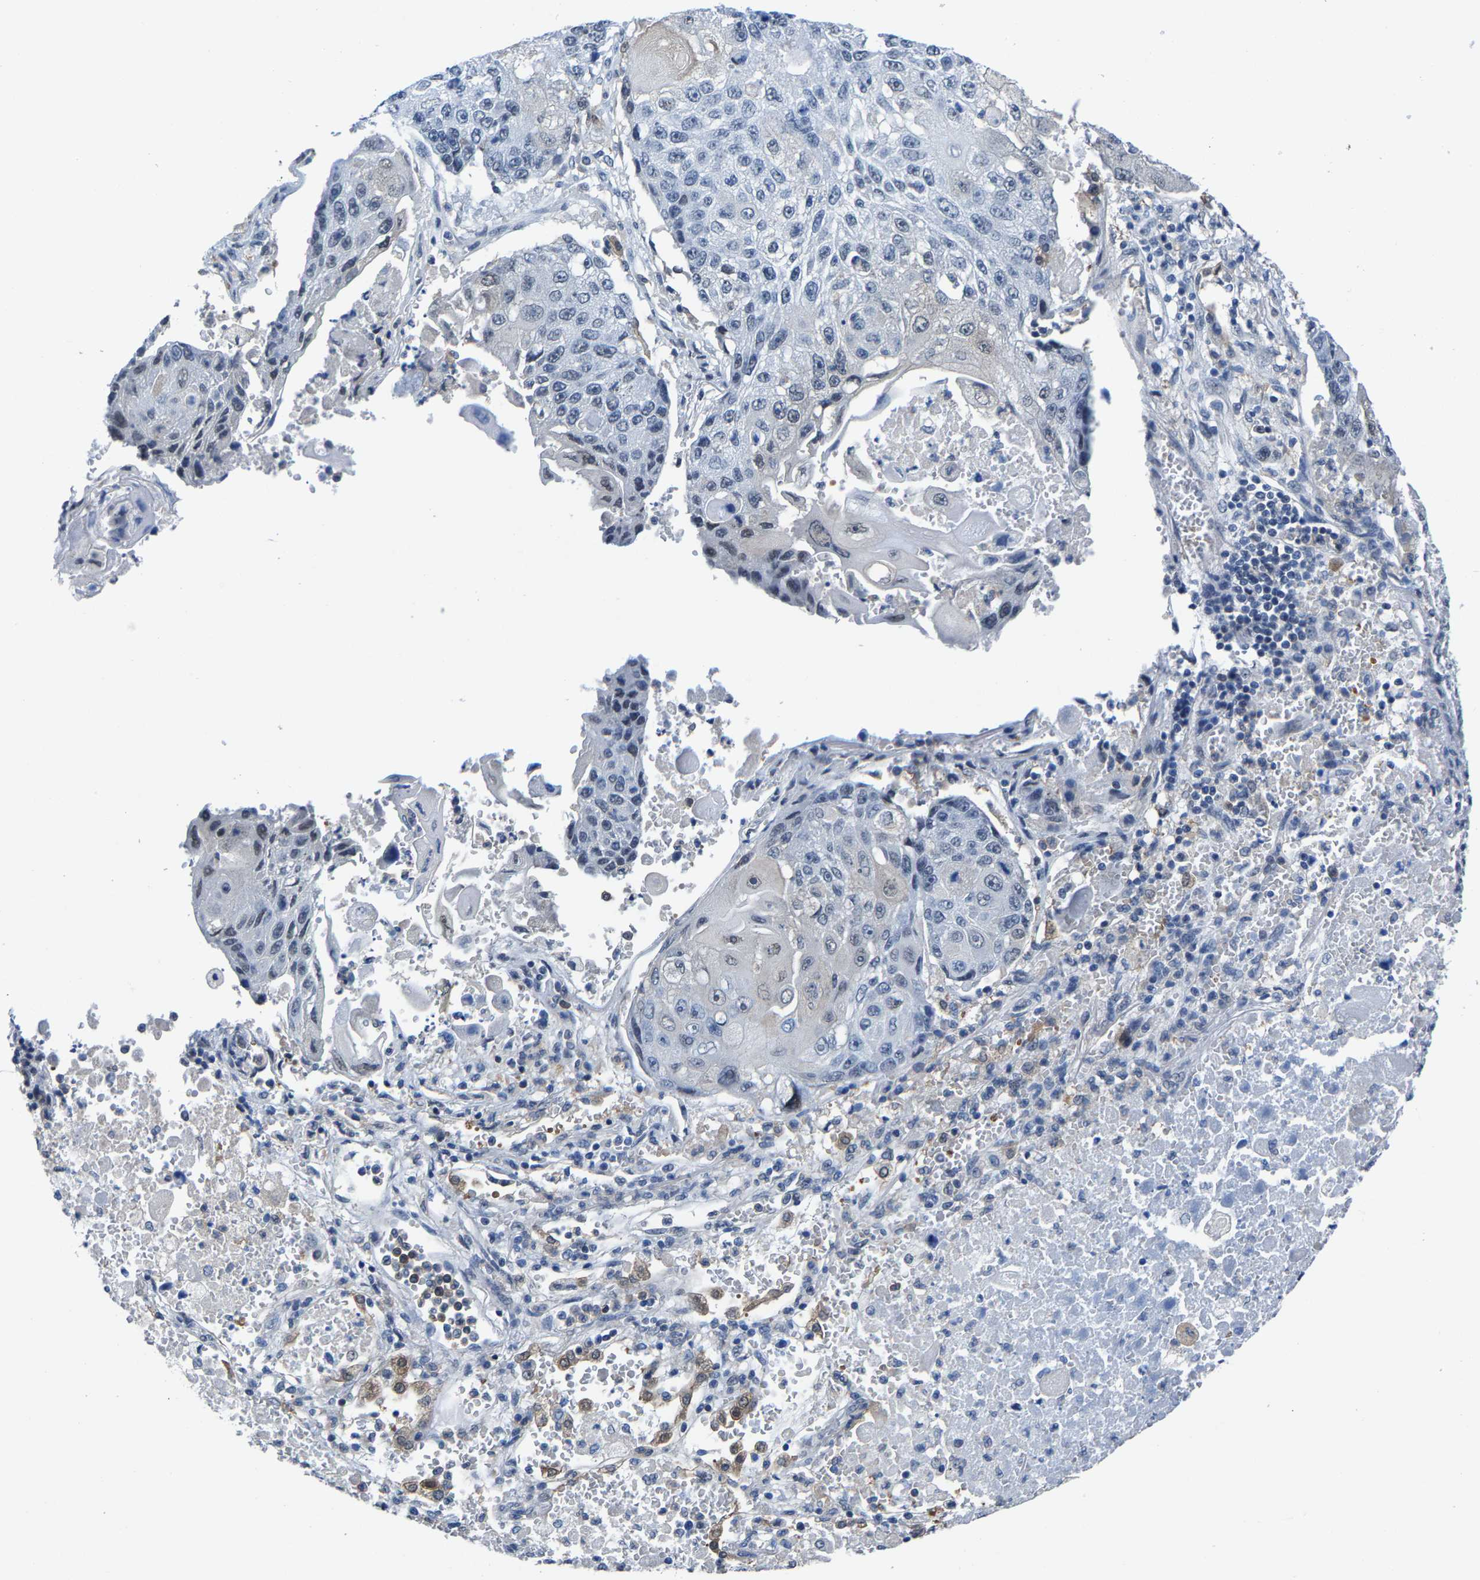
{"staining": {"intensity": "negative", "quantity": "none", "location": "none"}, "tissue": "lung cancer", "cell_type": "Tumor cells", "image_type": "cancer", "snomed": [{"axis": "morphology", "description": "Squamous cell carcinoma, NOS"}, {"axis": "topography", "description": "Lung"}], "caption": "This is an IHC photomicrograph of squamous cell carcinoma (lung). There is no staining in tumor cells.", "gene": "SSH3", "patient": {"sex": "male", "age": 61}}